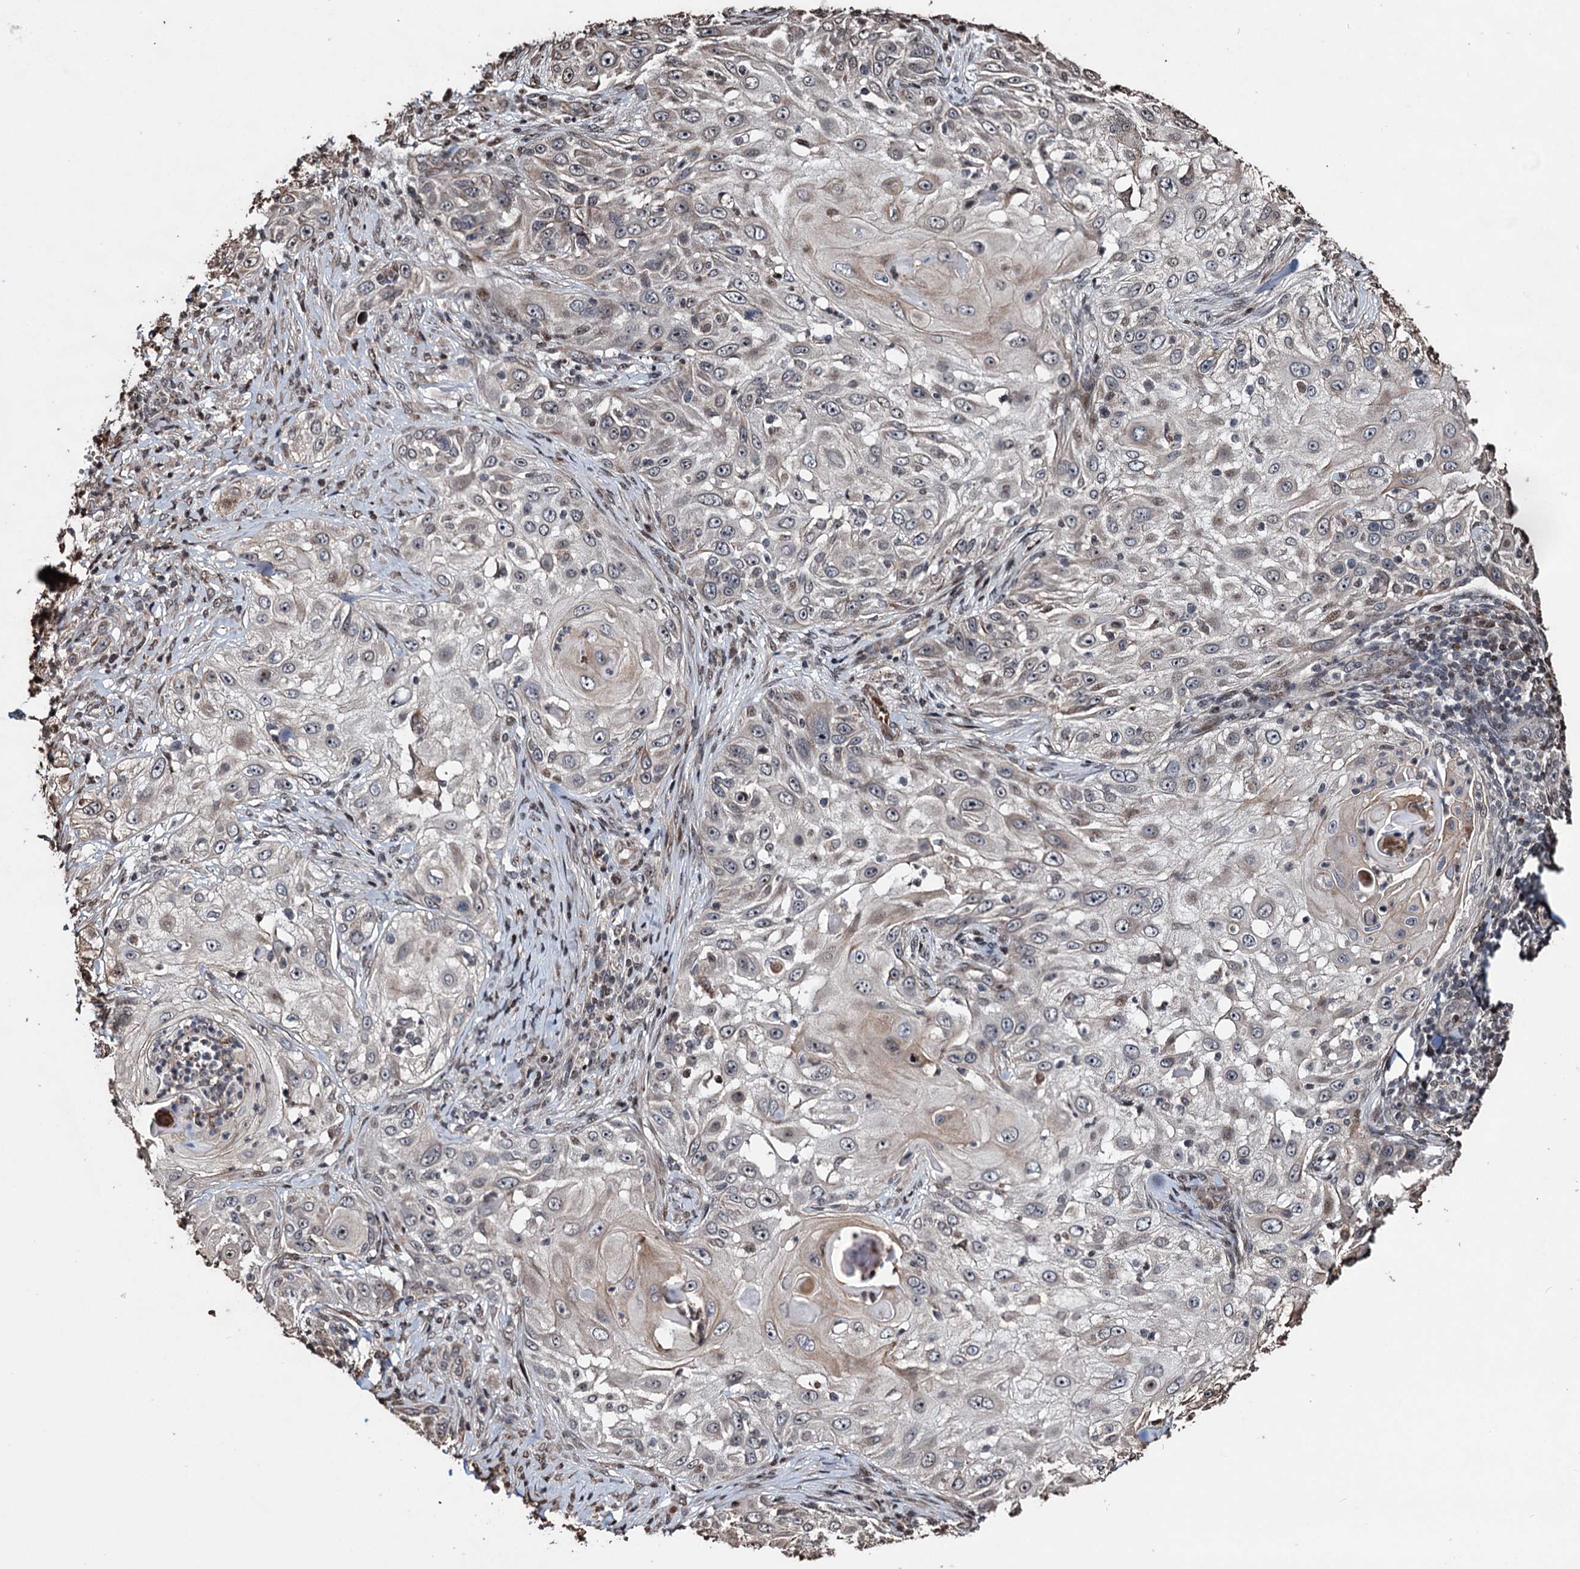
{"staining": {"intensity": "moderate", "quantity": "<25%", "location": "cytoplasmic/membranous"}, "tissue": "skin cancer", "cell_type": "Tumor cells", "image_type": "cancer", "snomed": [{"axis": "morphology", "description": "Squamous cell carcinoma, NOS"}, {"axis": "topography", "description": "Skin"}], "caption": "Moderate cytoplasmic/membranous expression is present in about <25% of tumor cells in squamous cell carcinoma (skin).", "gene": "EYA4", "patient": {"sex": "female", "age": 44}}